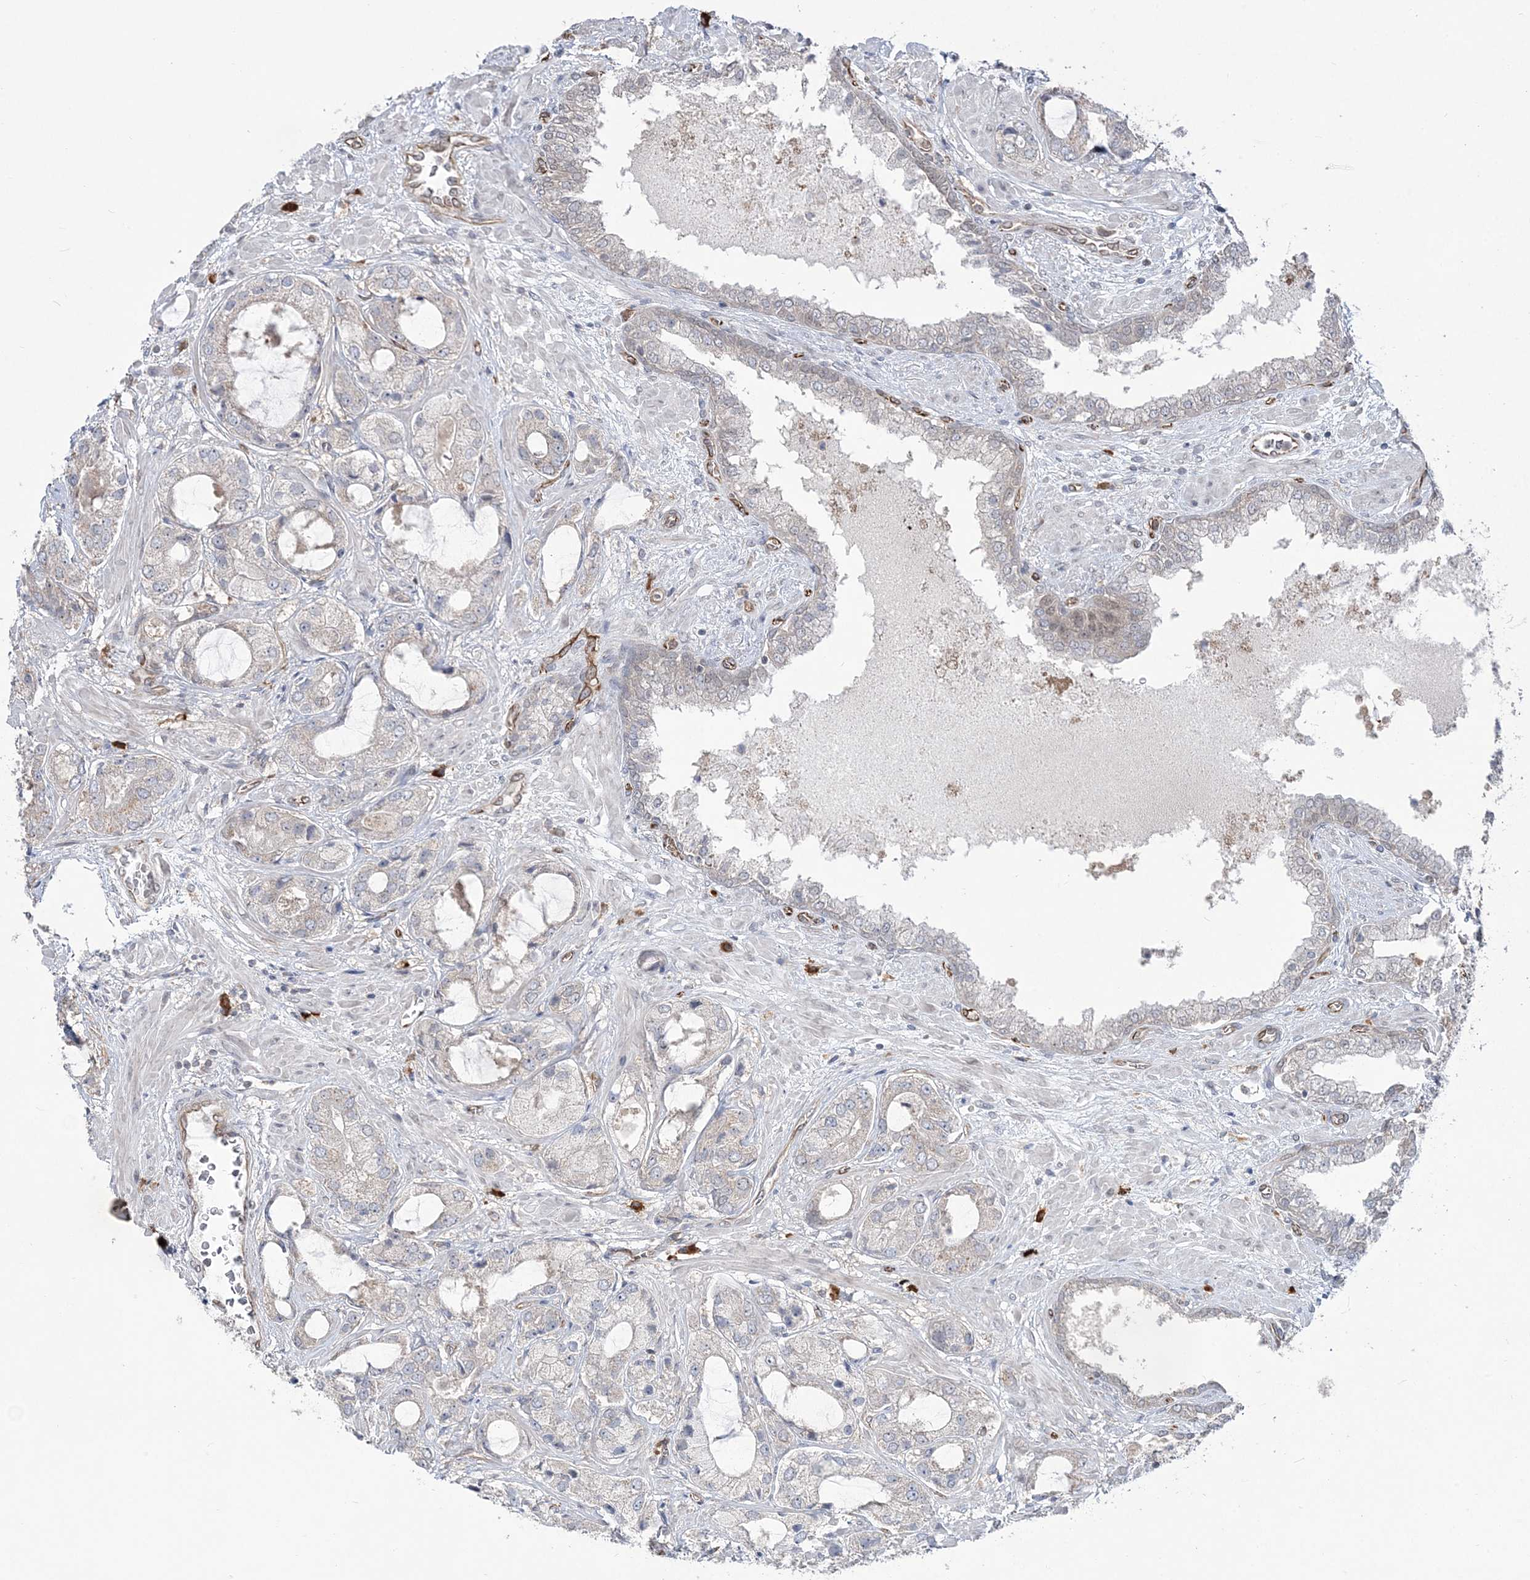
{"staining": {"intensity": "negative", "quantity": "none", "location": "none"}, "tissue": "prostate cancer", "cell_type": "Tumor cells", "image_type": "cancer", "snomed": [{"axis": "morphology", "description": "Normal tissue, NOS"}, {"axis": "morphology", "description": "Adenocarcinoma, High grade"}, {"axis": "topography", "description": "Prostate"}, {"axis": "topography", "description": "Peripheral nerve tissue"}], "caption": "A high-resolution photomicrograph shows IHC staining of prostate cancer (high-grade adenocarcinoma), which reveals no significant expression in tumor cells.", "gene": "DHX57", "patient": {"sex": "male", "age": 59}}